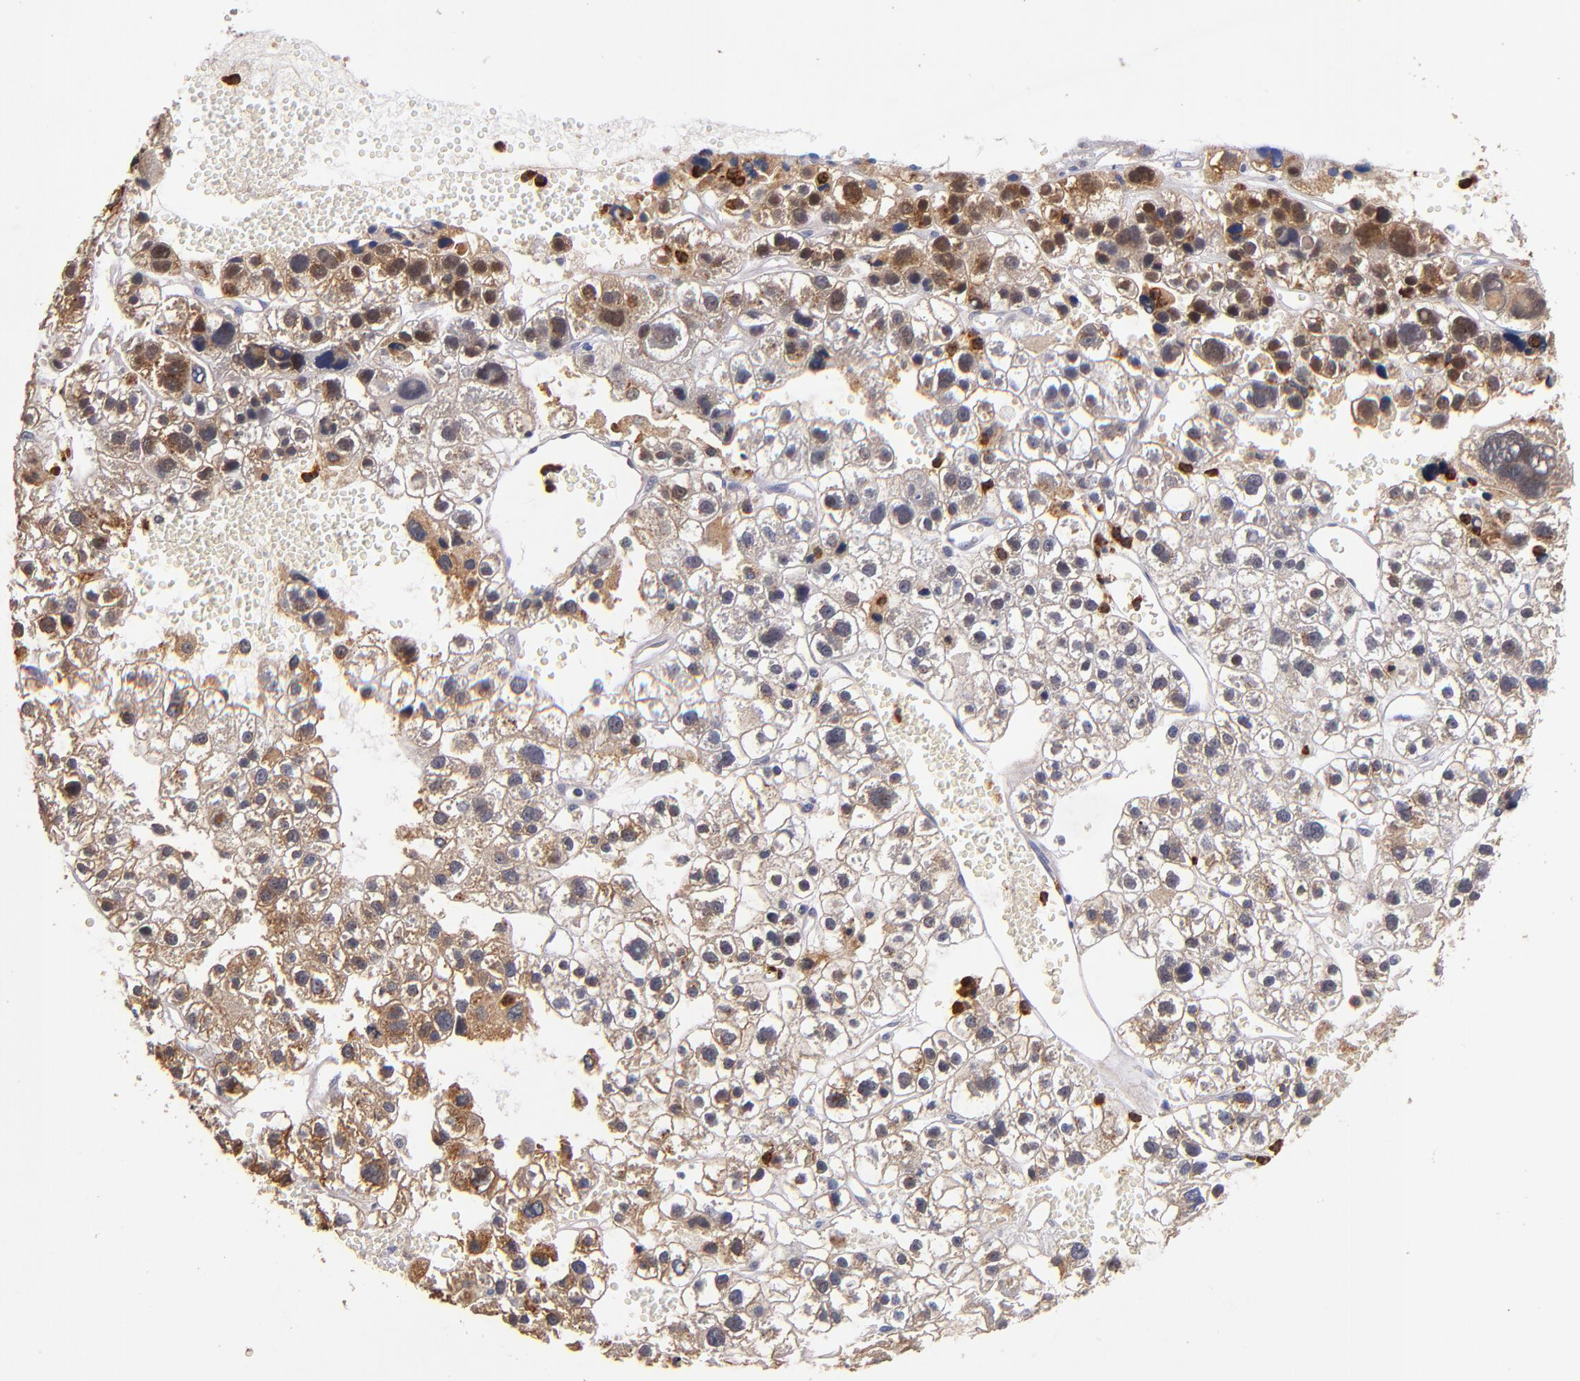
{"staining": {"intensity": "moderate", "quantity": "25%-75%", "location": "cytoplasmic/membranous"}, "tissue": "liver cancer", "cell_type": "Tumor cells", "image_type": "cancer", "snomed": [{"axis": "morphology", "description": "Carcinoma, Hepatocellular, NOS"}, {"axis": "topography", "description": "Liver"}], "caption": "Protein expression analysis of hepatocellular carcinoma (liver) reveals moderate cytoplasmic/membranous staining in approximately 25%-75% of tumor cells.", "gene": "TTLL12", "patient": {"sex": "female", "age": 85}}